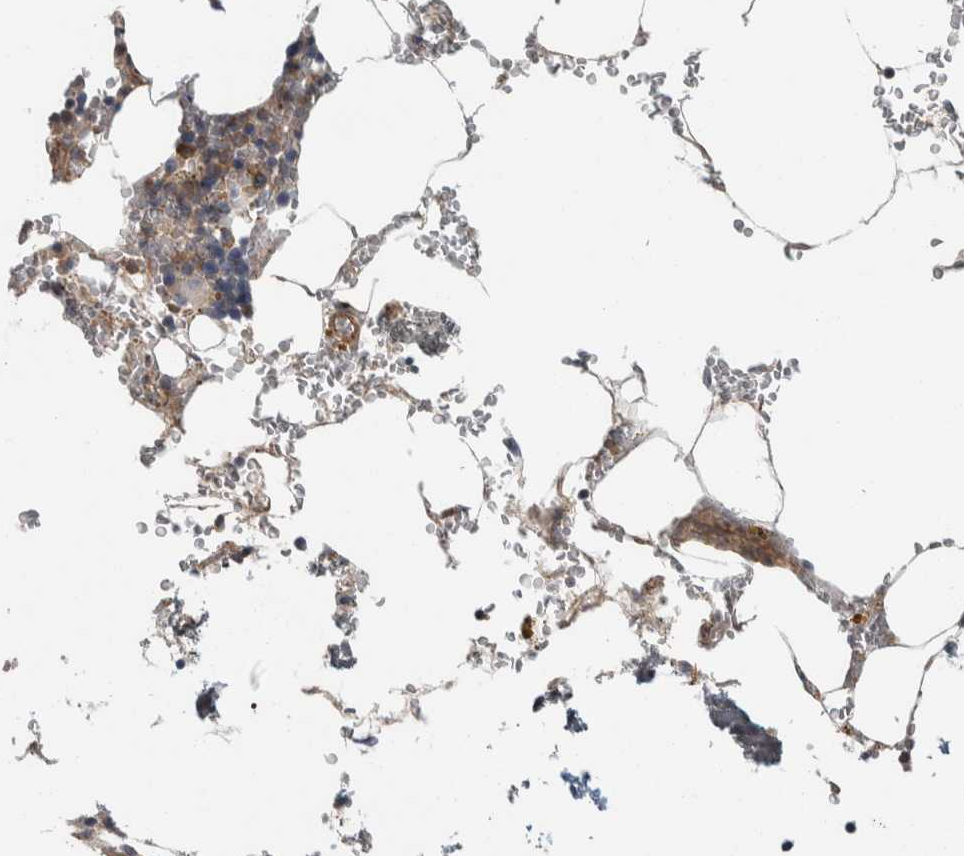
{"staining": {"intensity": "weak", "quantity": "25%-75%", "location": "cytoplasmic/membranous"}, "tissue": "bone marrow", "cell_type": "Hematopoietic cells", "image_type": "normal", "snomed": [{"axis": "morphology", "description": "Normal tissue, NOS"}, {"axis": "topography", "description": "Bone marrow"}], "caption": "This is a histology image of immunohistochemistry (IHC) staining of benign bone marrow, which shows weak staining in the cytoplasmic/membranous of hematopoietic cells.", "gene": "KCNJ3", "patient": {"sex": "male", "age": 70}}